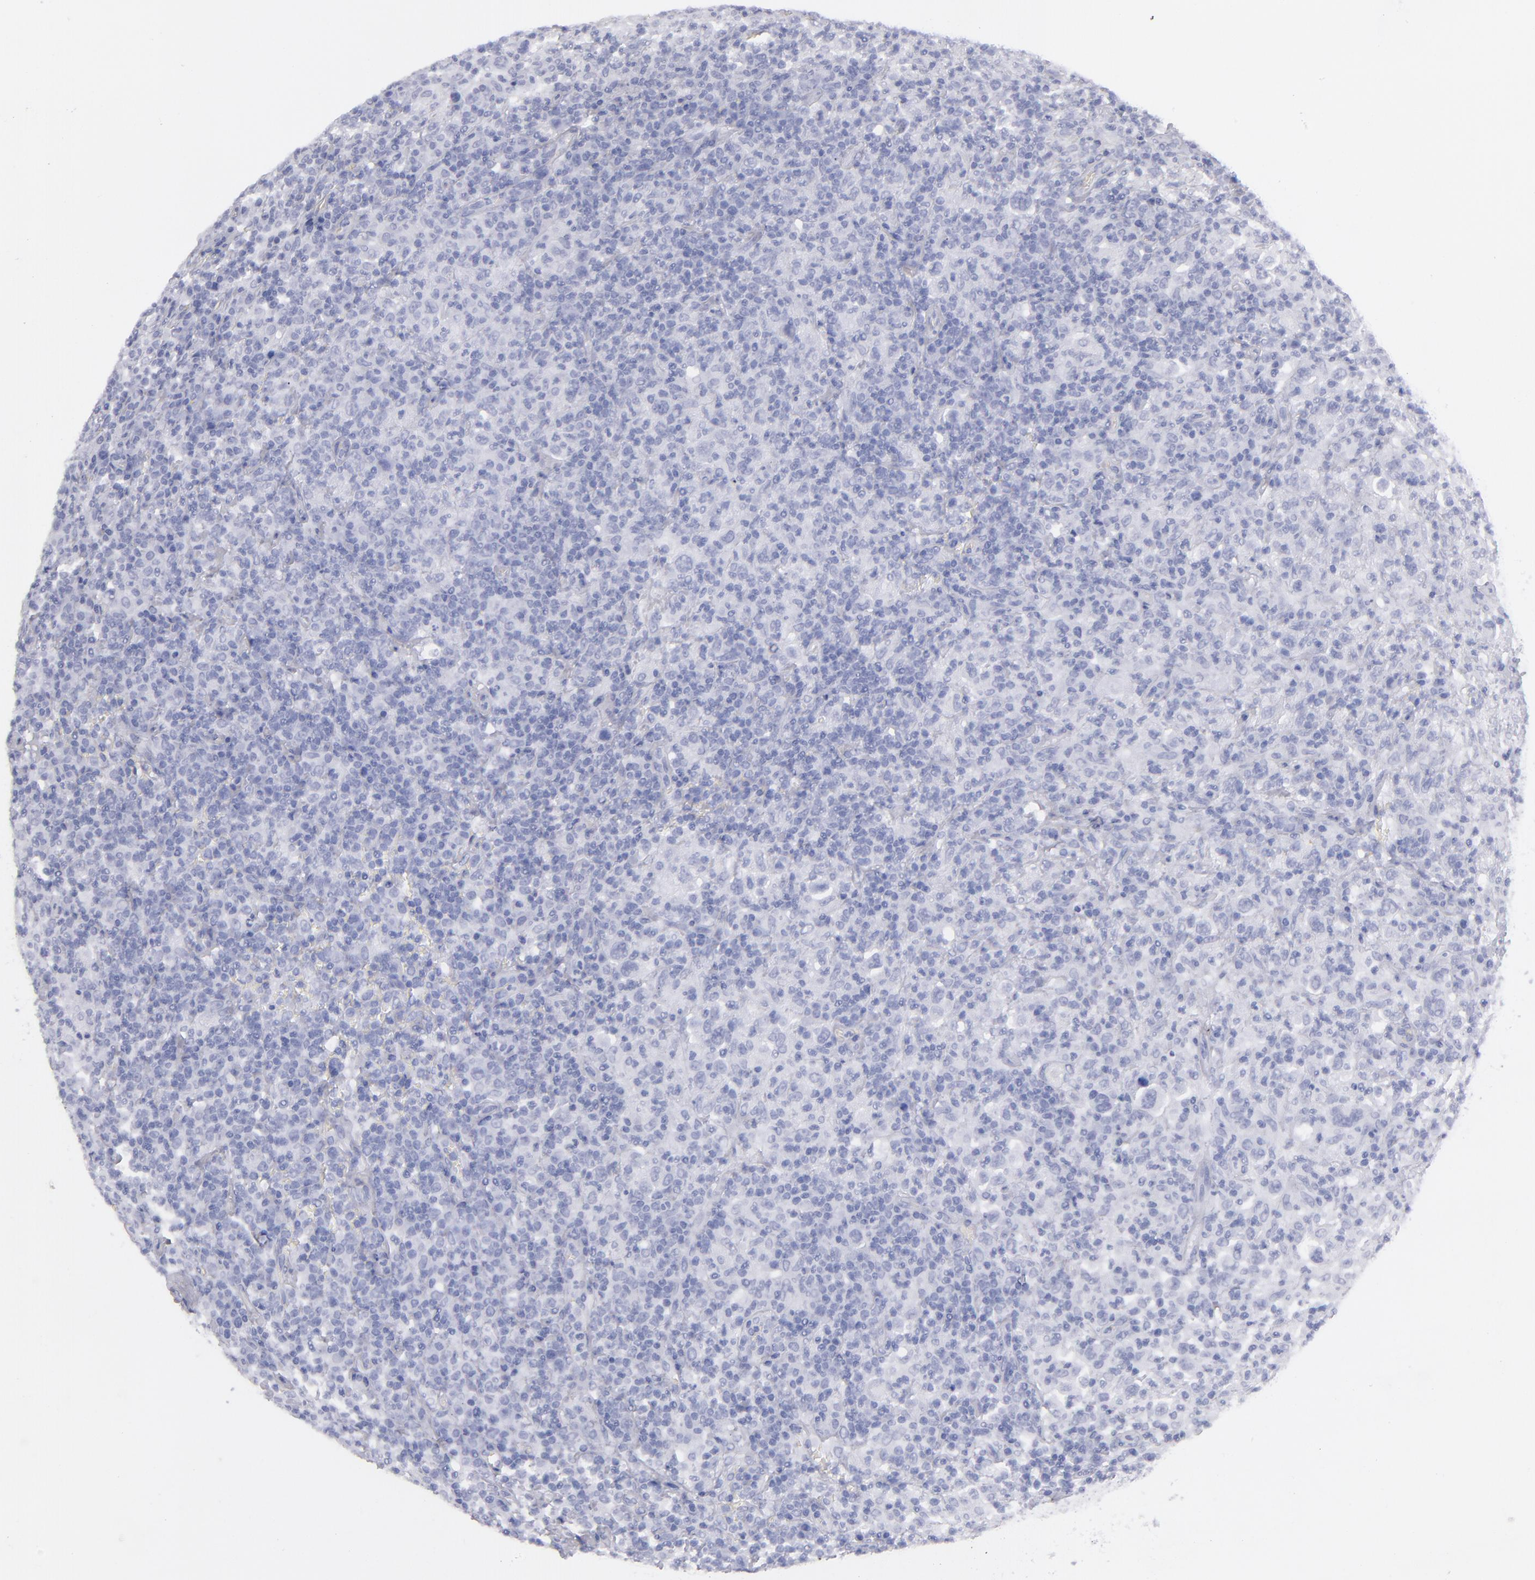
{"staining": {"intensity": "negative", "quantity": "none", "location": "none"}, "tissue": "lymphoma", "cell_type": "Tumor cells", "image_type": "cancer", "snomed": [{"axis": "morphology", "description": "Hodgkin's disease, NOS"}, {"axis": "topography", "description": "Lymph node"}], "caption": "Hodgkin's disease was stained to show a protein in brown. There is no significant positivity in tumor cells.", "gene": "PLVAP", "patient": {"sex": "male", "age": 65}}